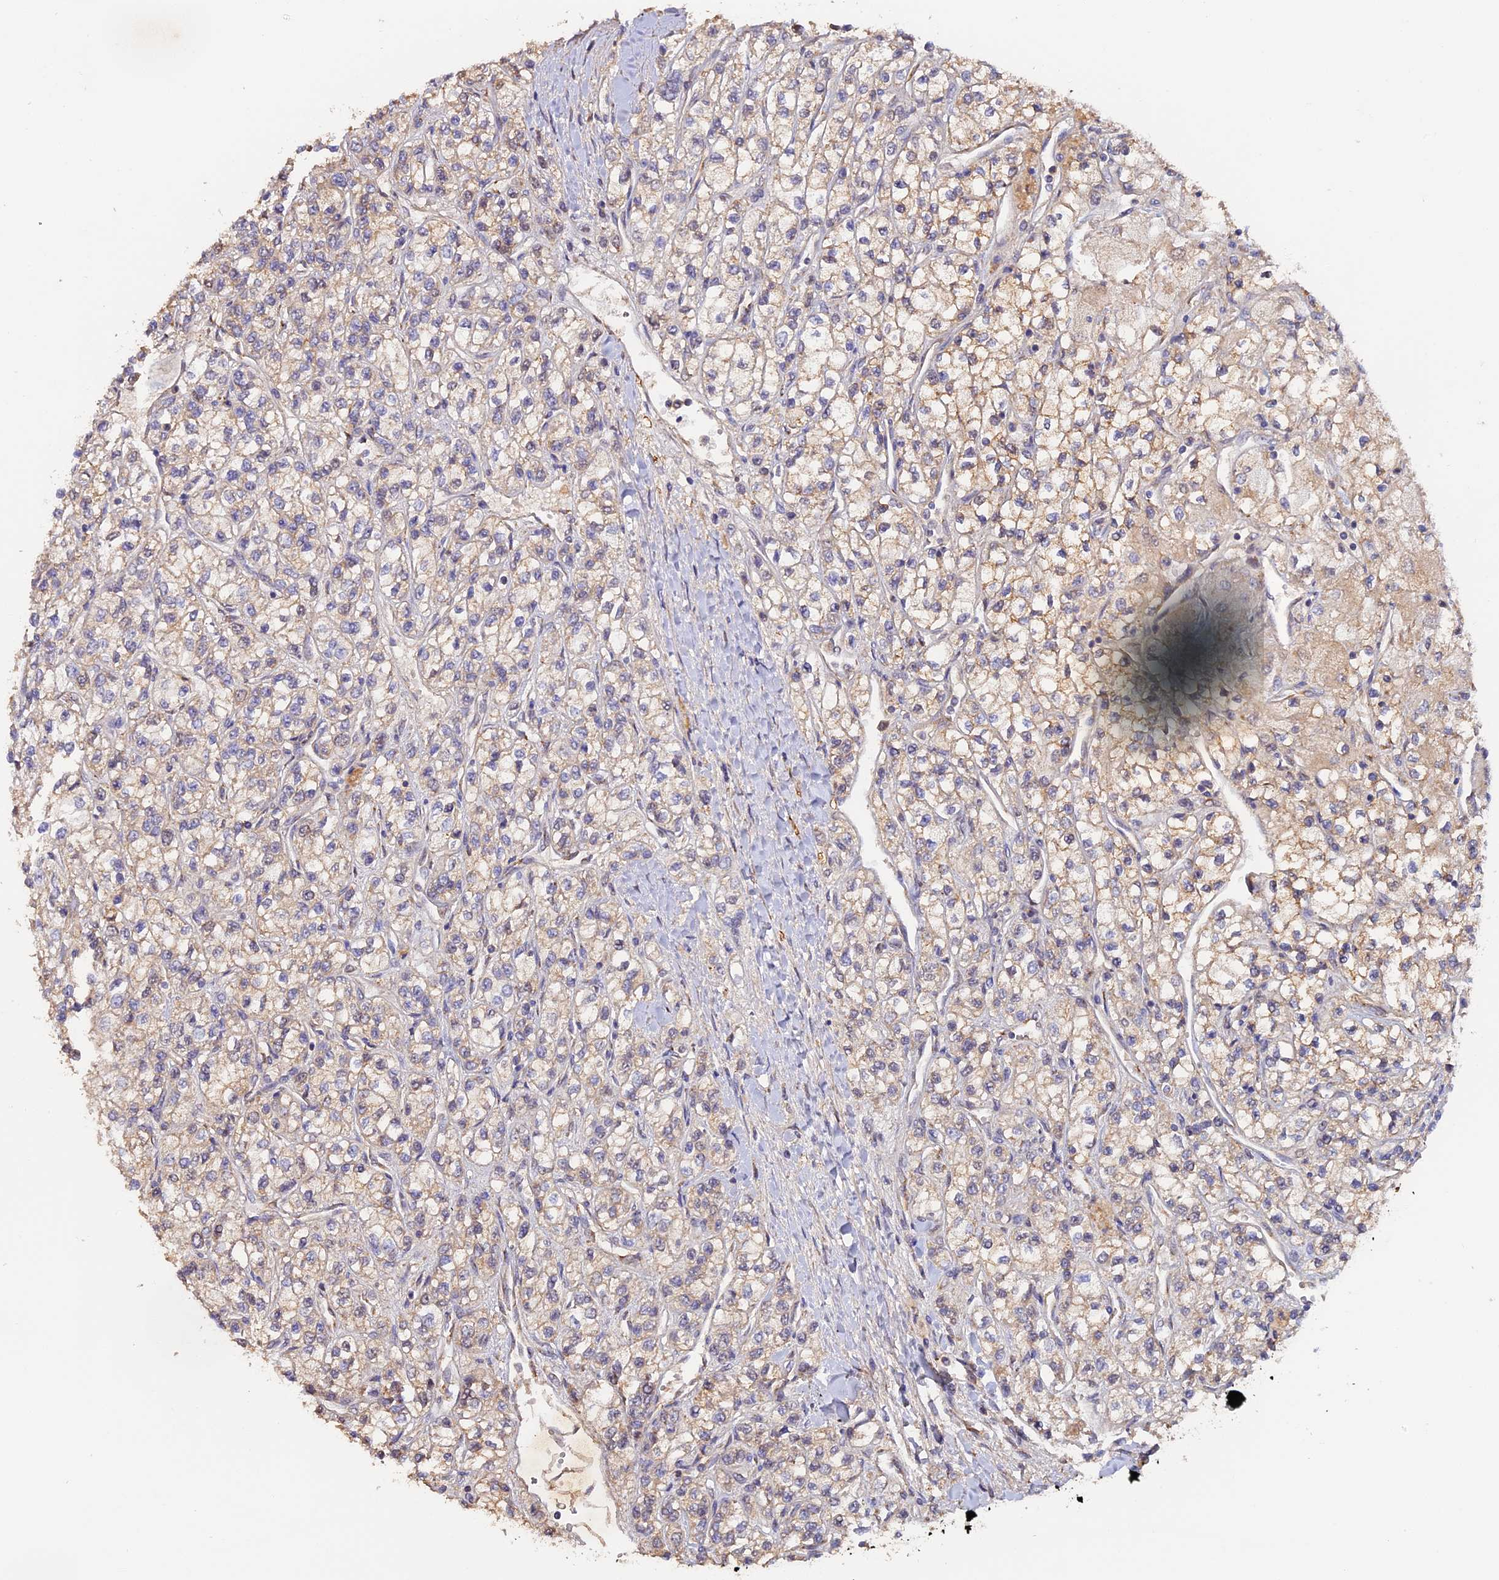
{"staining": {"intensity": "weak", "quantity": "25%-75%", "location": "cytoplasmic/membranous"}, "tissue": "renal cancer", "cell_type": "Tumor cells", "image_type": "cancer", "snomed": [{"axis": "morphology", "description": "Adenocarcinoma, NOS"}, {"axis": "topography", "description": "Kidney"}], "caption": "A low amount of weak cytoplasmic/membranous staining is identified in approximately 25%-75% of tumor cells in adenocarcinoma (renal) tissue. (Brightfield microscopy of DAB IHC at high magnification).", "gene": "TANGO6", "patient": {"sex": "male", "age": 80}}